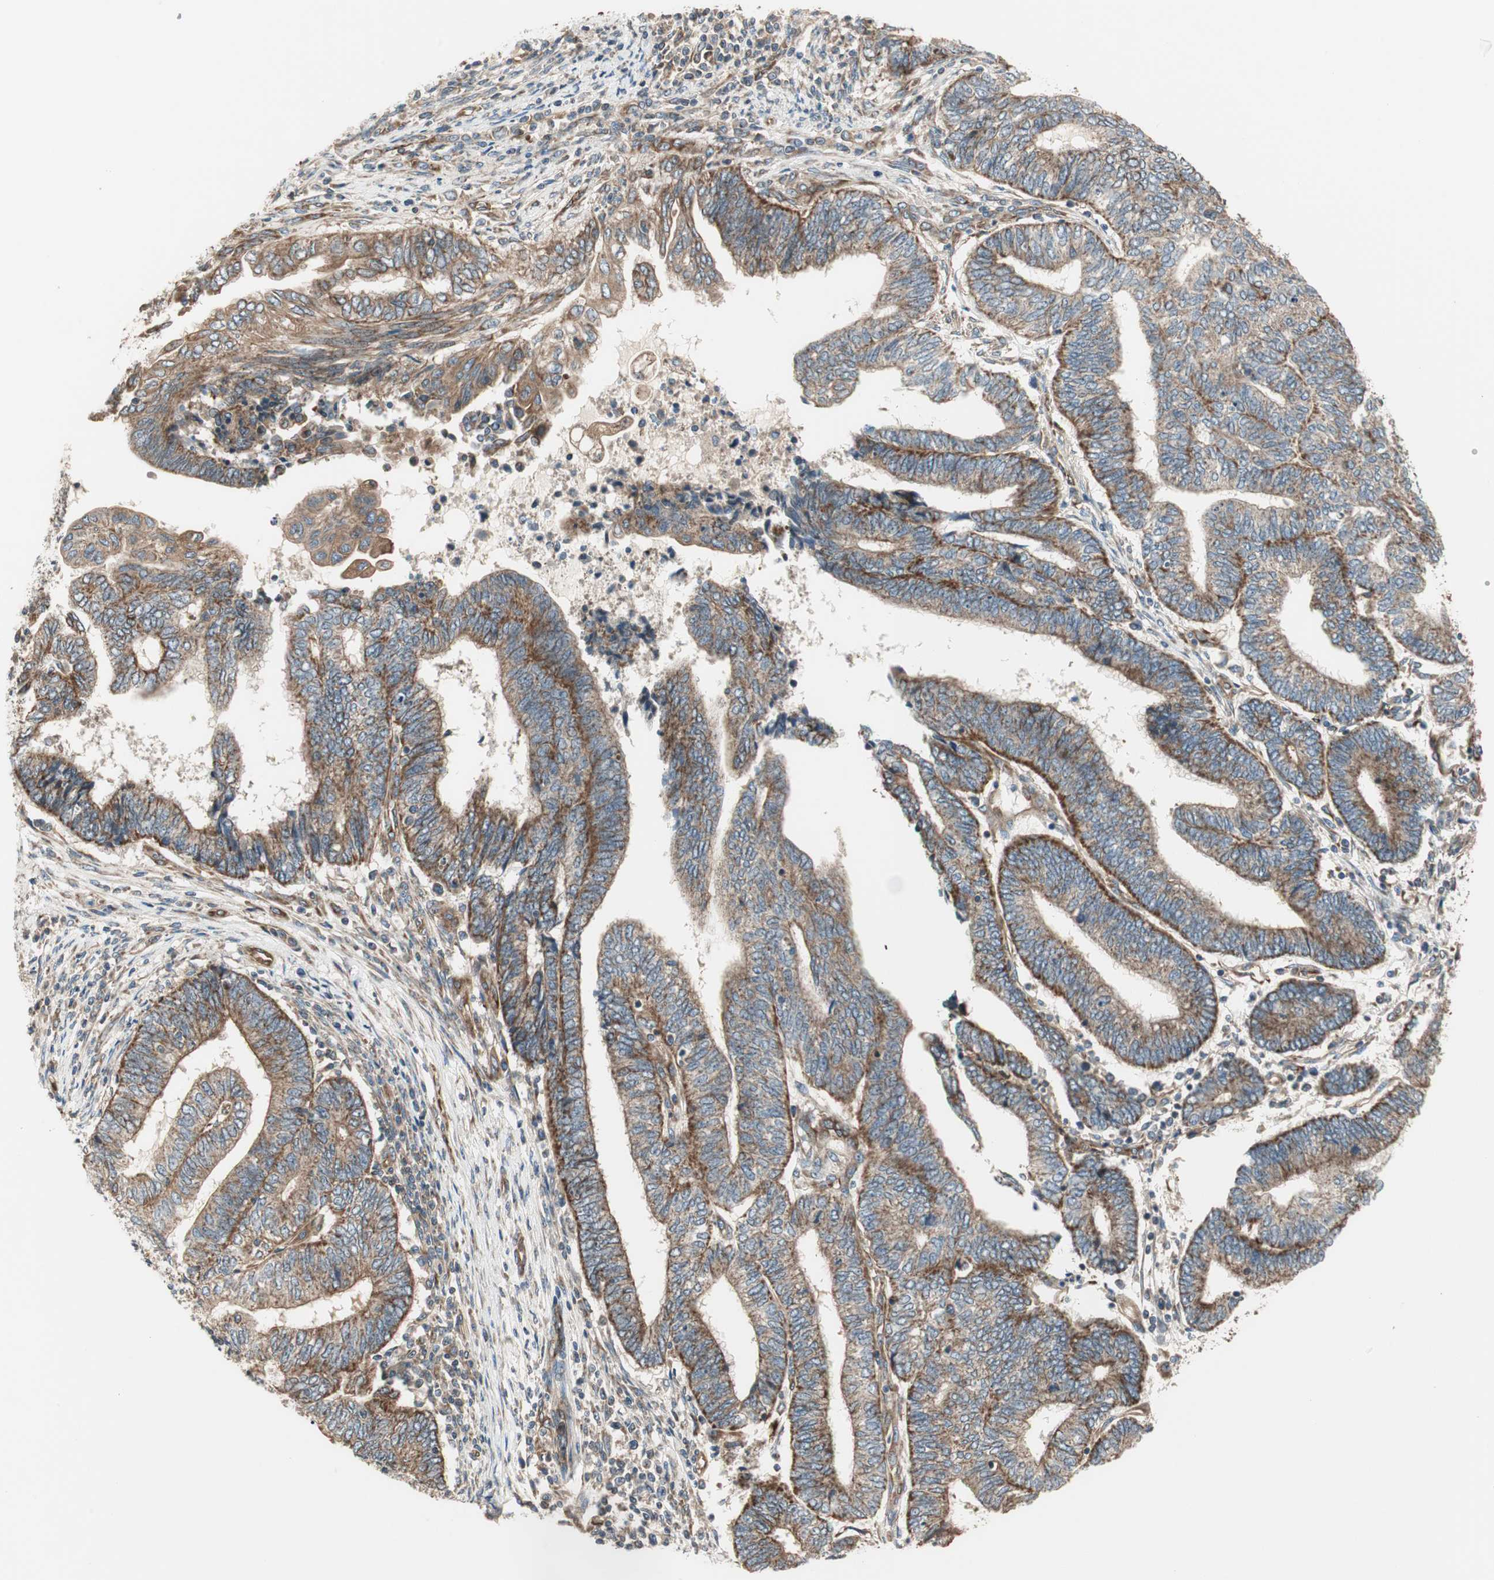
{"staining": {"intensity": "strong", "quantity": ">75%", "location": "cytoplasmic/membranous"}, "tissue": "endometrial cancer", "cell_type": "Tumor cells", "image_type": "cancer", "snomed": [{"axis": "morphology", "description": "Adenocarcinoma, NOS"}, {"axis": "topography", "description": "Uterus"}, {"axis": "topography", "description": "Endometrium"}], "caption": "Strong cytoplasmic/membranous protein staining is present in about >75% of tumor cells in endometrial adenocarcinoma.", "gene": "CTTNBP2NL", "patient": {"sex": "female", "age": 70}}